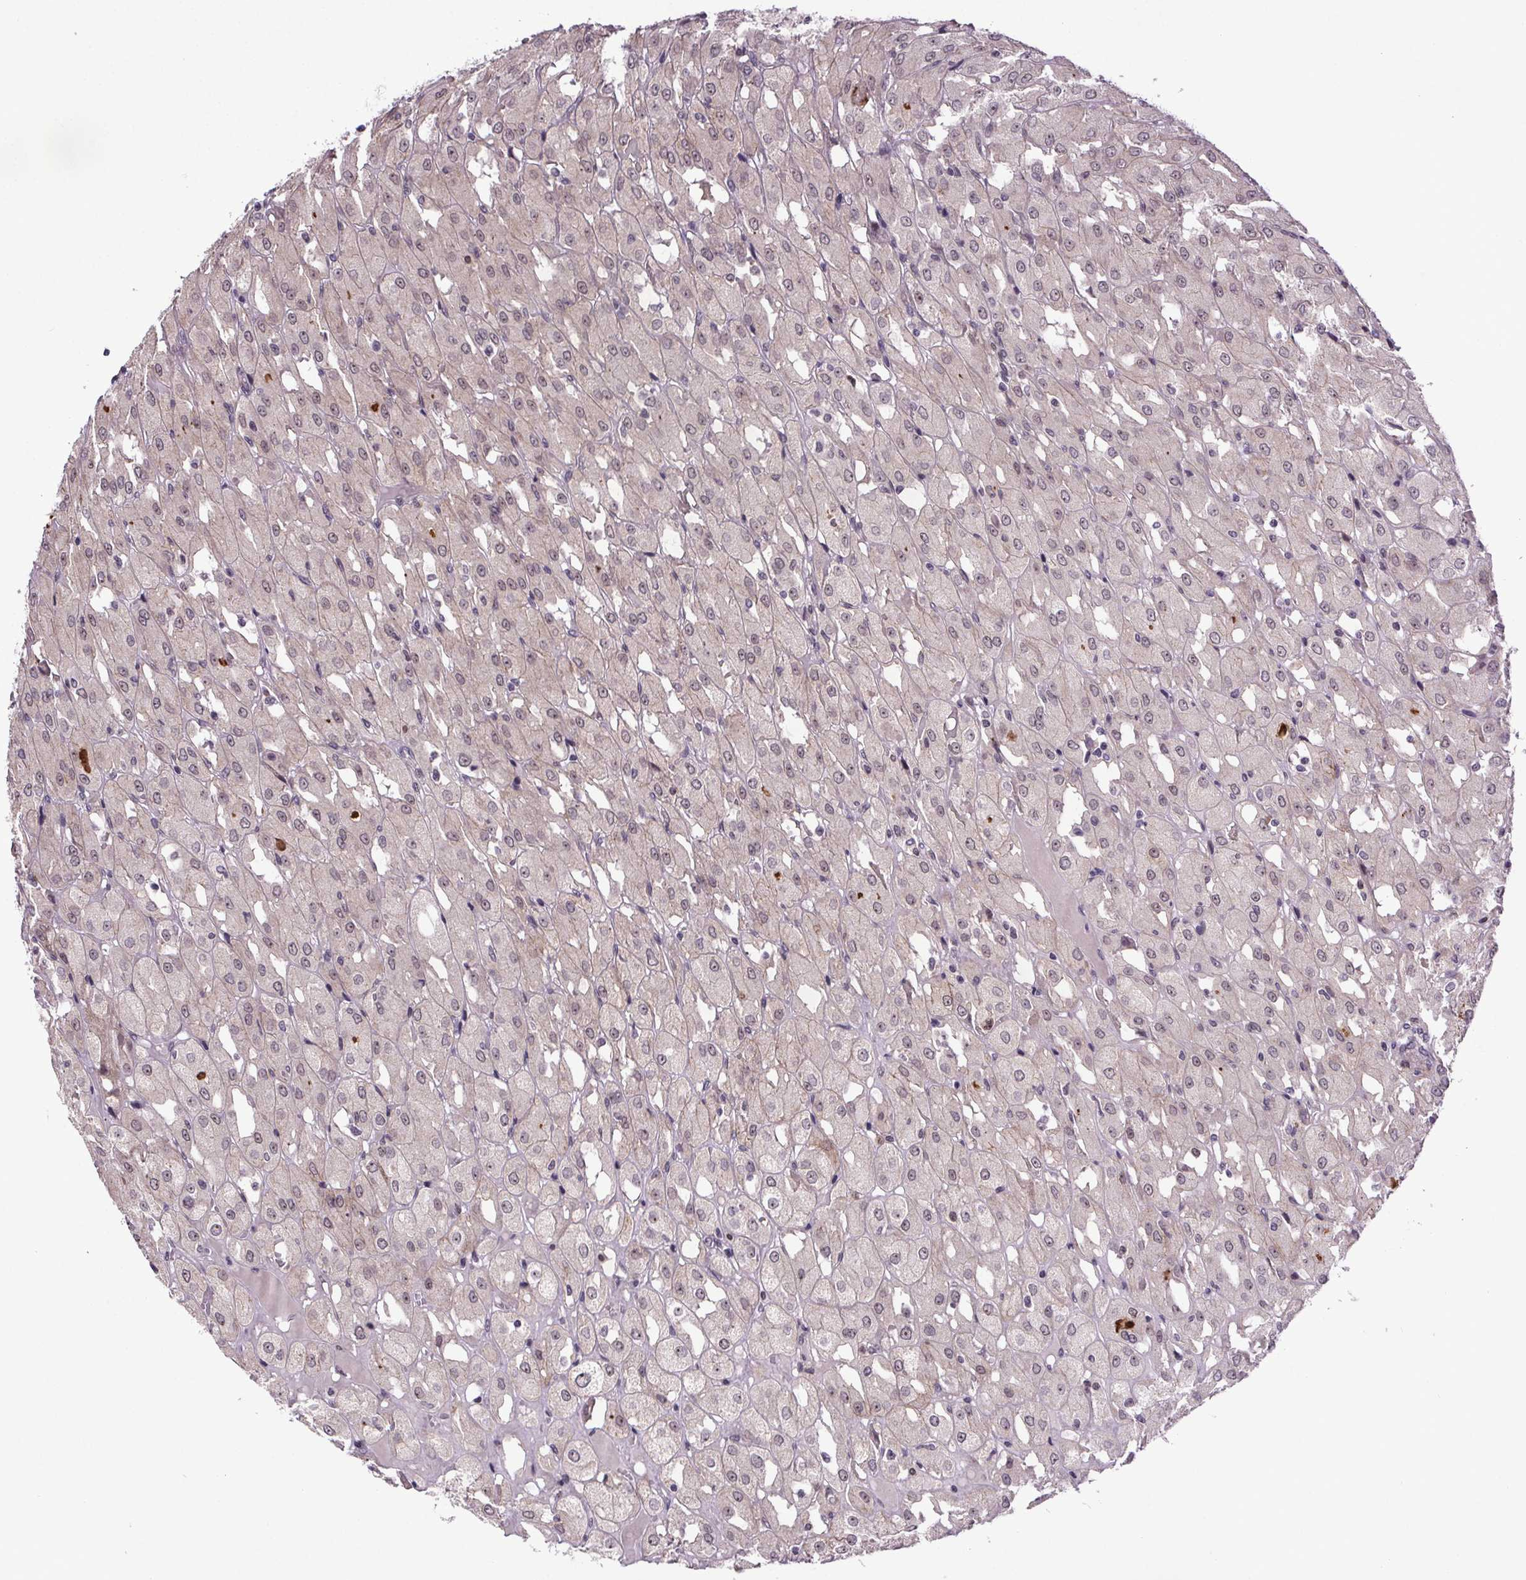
{"staining": {"intensity": "weak", "quantity": "<25%", "location": "cytoplasmic/membranous,nuclear"}, "tissue": "renal cancer", "cell_type": "Tumor cells", "image_type": "cancer", "snomed": [{"axis": "morphology", "description": "Adenocarcinoma, NOS"}, {"axis": "topography", "description": "Kidney"}], "caption": "IHC of renal adenocarcinoma exhibits no staining in tumor cells.", "gene": "ATMIN", "patient": {"sex": "male", "age": 72}}